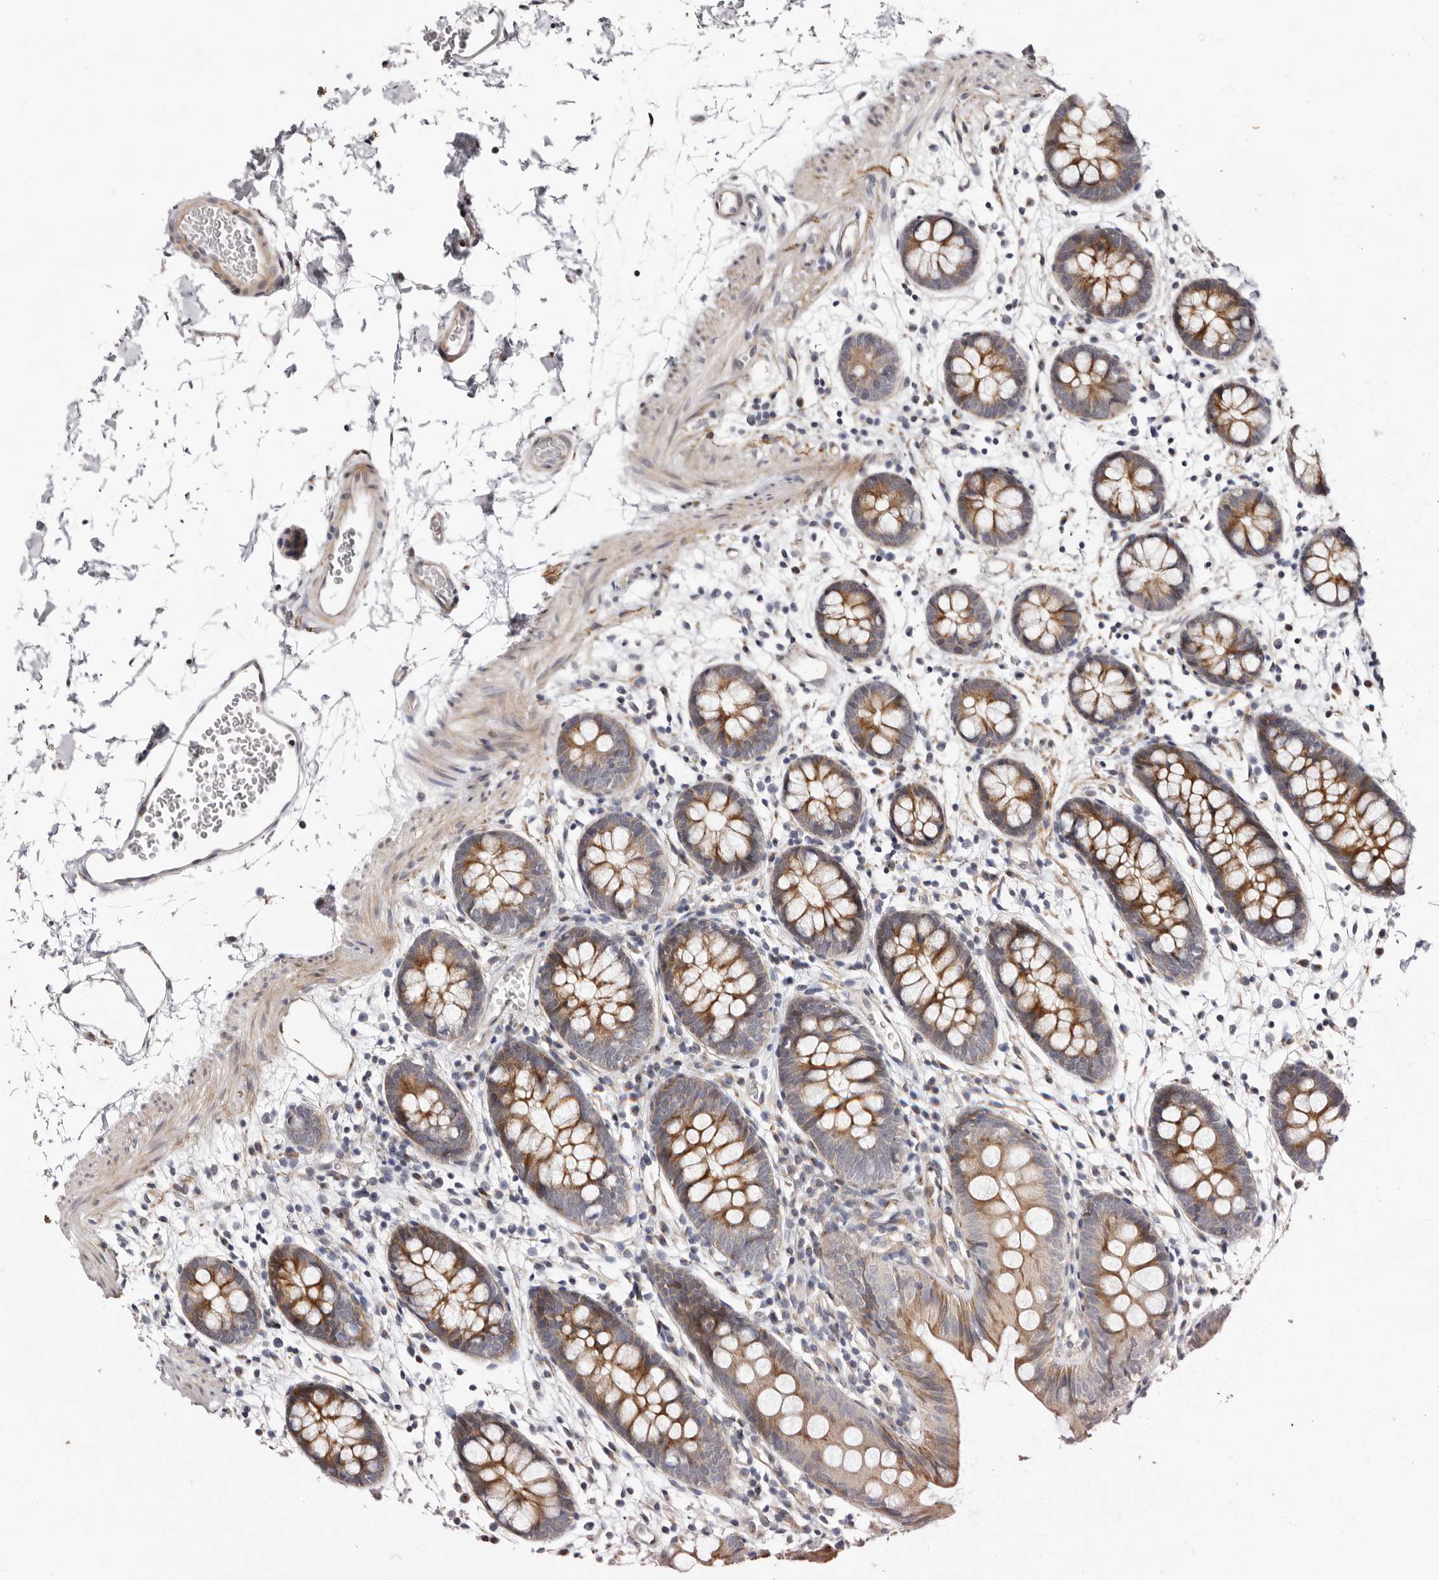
{"staining": {"intensity": "negative", "quantity": "none", "location": "none"}, "tissue": "colon", "cell_type": "Endothelial cells", "image_type": "normal", "snomed": [{"axis": "morphology", "description": "Normal tissue, NOS"}, {"axis": "topography", "description": "Colon"}], "caption": "Benign colon was stained to show a protein in brown. There is no significant positivity in endothelial cells. (Brightfield microscopy of DAB (3,3'-diaminobenzidine) IHC at high magnification).", "gene": "KLHL4", "patient": {"sex": "male", "age": 56}}